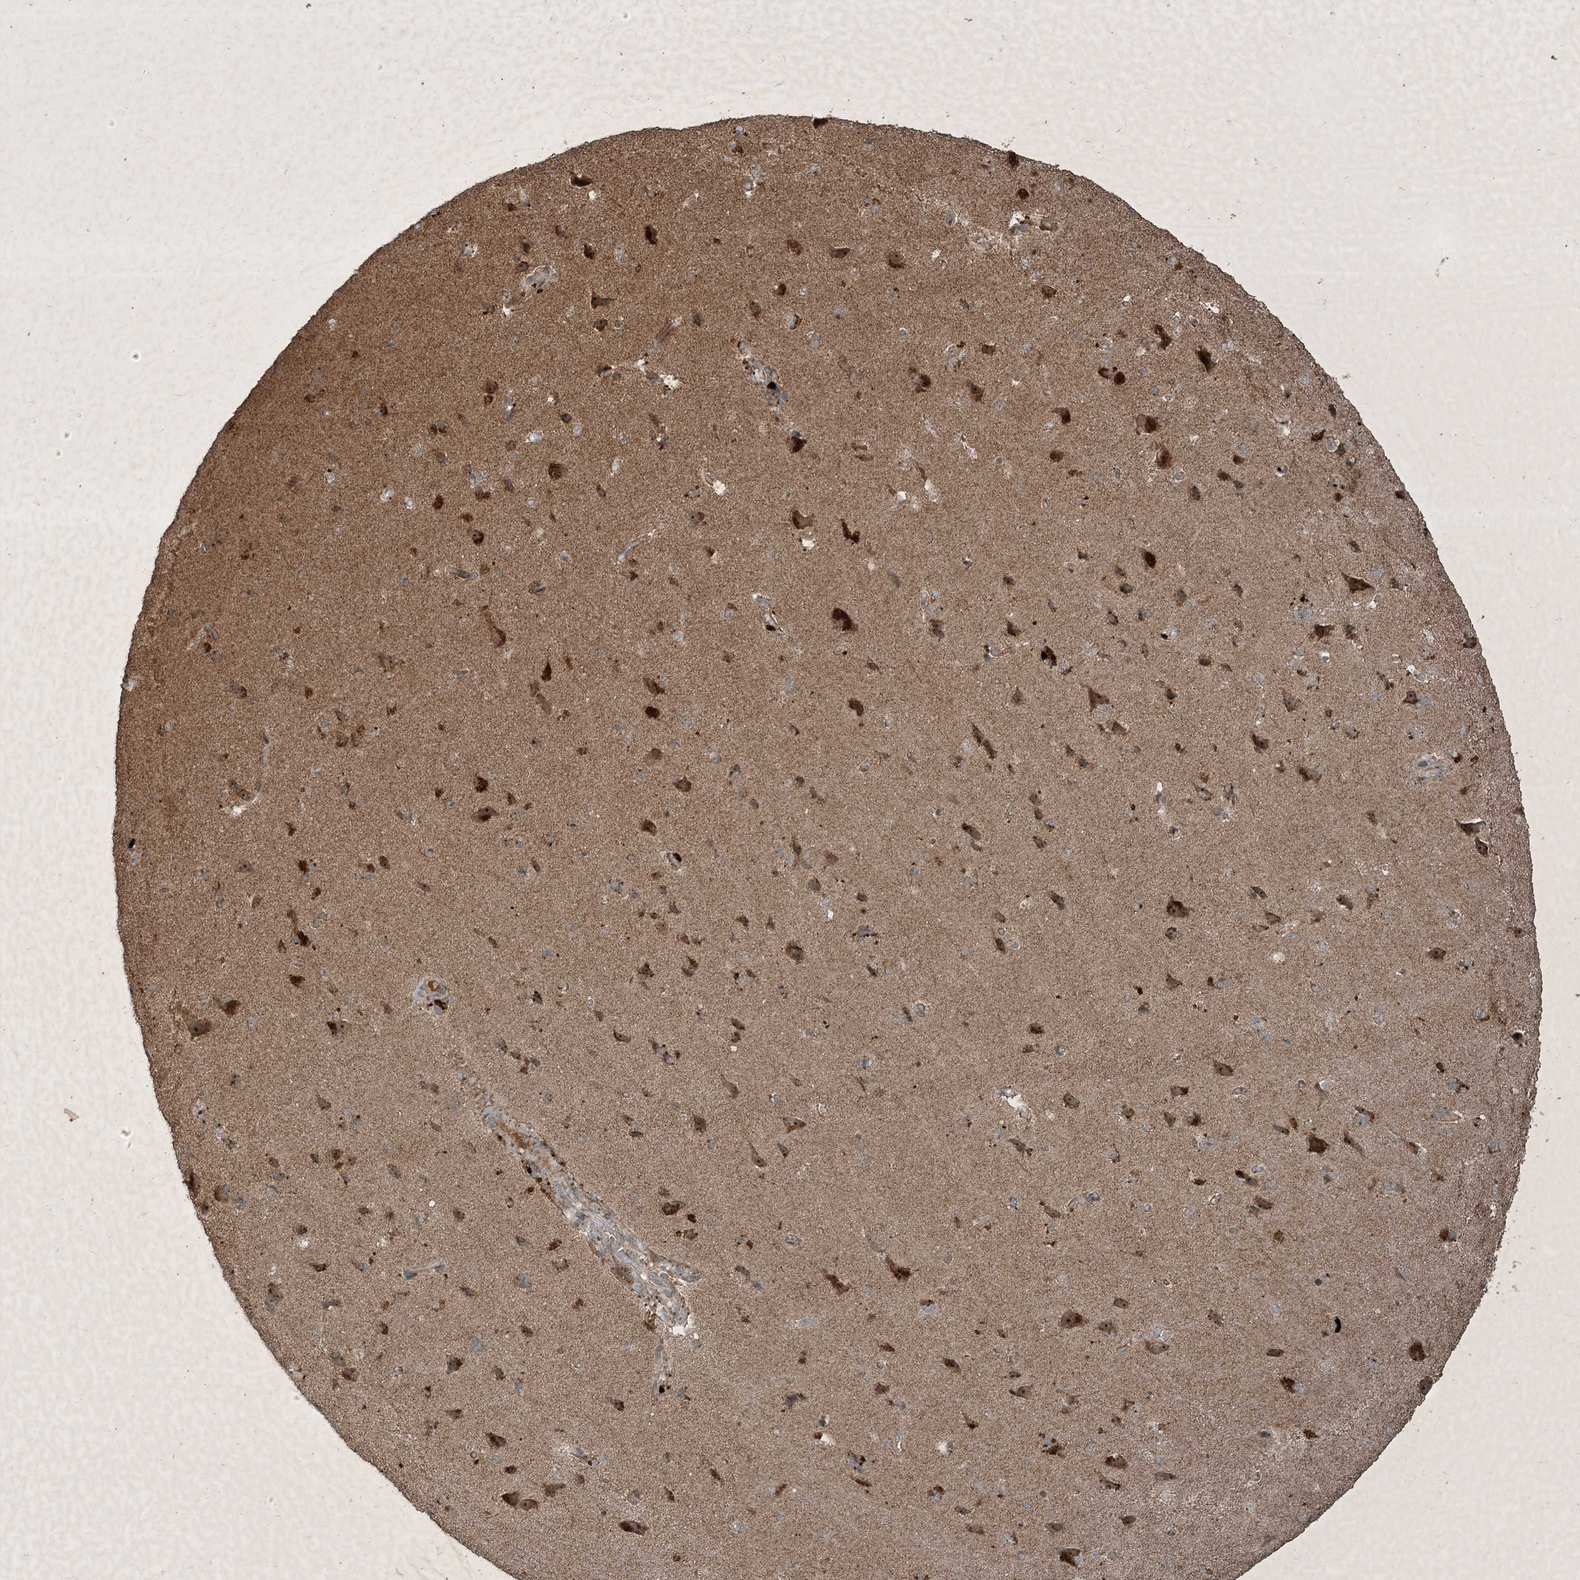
{"staining": {"intensity": "moderate", "quantity": ">75%", "location": "cytoplasmic/membranous"}, "tissue": "cerebral cortex", "cell_type": "Endothelial cells", "image_type": "normal", "snomed": [{"axis": "morphology", "description": "Normal tissue, NOS"}, {"axis": "topography", "description": "Cerebral cortex"}], "caption": "Immunohistochemistry image of normal cerebral cortex: cerebral cortex stained using immunohistochemistry shows medium levels of moderate protein expression localized specifically in the cytoplasmic/membranous of endothelial cells, appearing as a cytoplasmic/membranous brown color.", "gene": "UNC93A", "patient": {"sex": "male", "age": 62}}